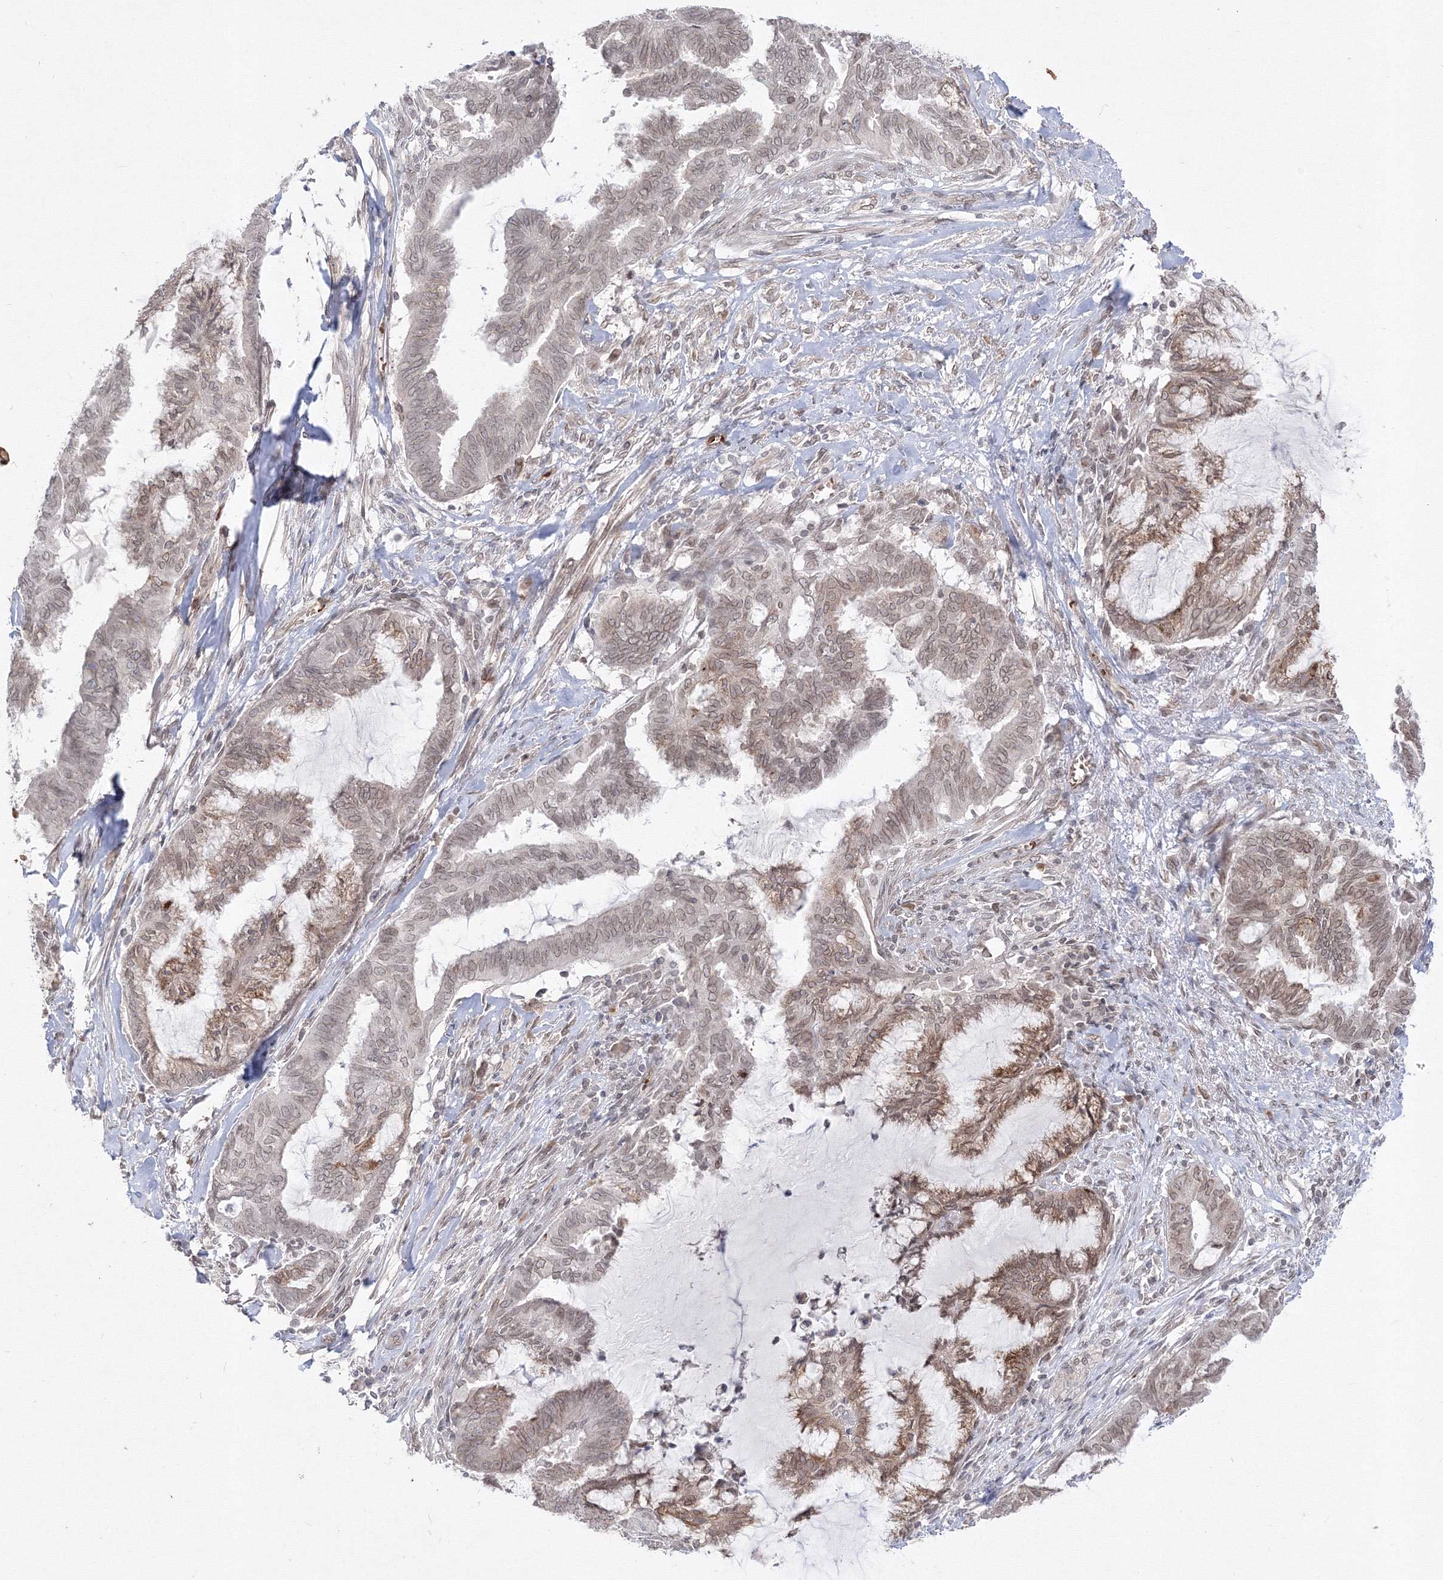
{"staining": {"intensity": "moderate", "quantity": ">75%", "location": "cytoplasmic/membranous,nuclear"}, "tissue": "endometrial cancer", "cell_type": "Tumor cells", "image_type": "cancer", "snomed": [{"axis": "morphology", "description": "Adenocarcinoma, NOS"}, {"axis": "topography", "description": "Endometrium"}], "caption": "Protein expression analysis of endometrial cancer (adenocarcinoma) shows moderate cytoplasmic/membranous and nuclear expression in about >75% of tumor cells. The staining is performed using DAB brown chromogen to label protein expression. The nuclei are counter-stained blue using hematoxylin.", "gene": "DNAJB2", "patient": {"sex": "female", "age": 86}}